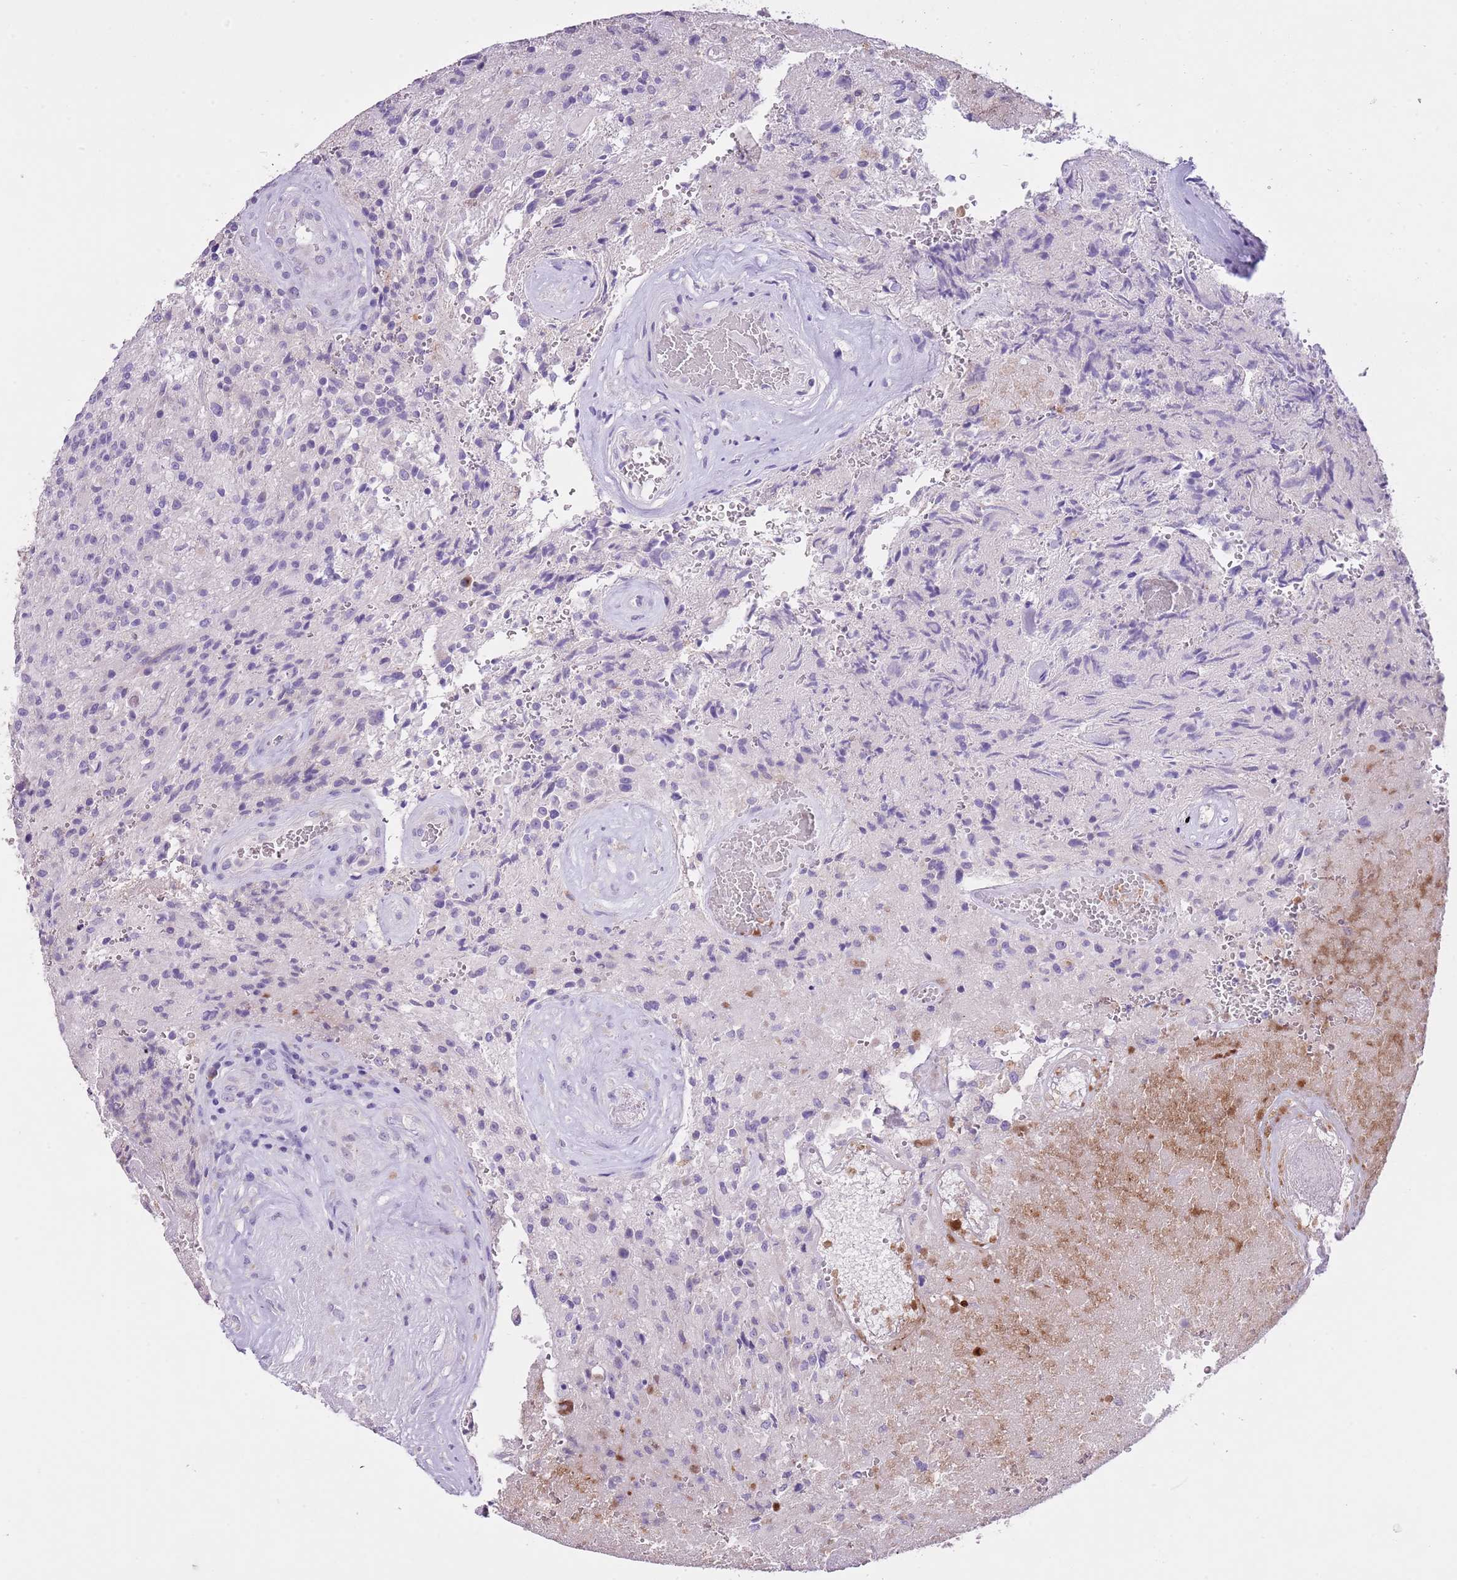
{"staining": {"intensity": "negative", "quantity": "none", "location": "none"}, "tissue": "glioma", "cell_type": "Tumor cells", "image_type": "cancer", "snomed": [{"axis": "morphology", "description": "Normal tissue, NOS"}, {"axis": "morphology", "description": "Glioma, malignant, High grade"}, {"axis": "topography", "description": "Cerebral cortex"}], "caption": "Immunohistochemical staining of malignant glioma (high-grade) exhibits no significant positivity in tumor cells.", "gene": "CLEC2A", "patient": {"sex": "male", "age": 56}}